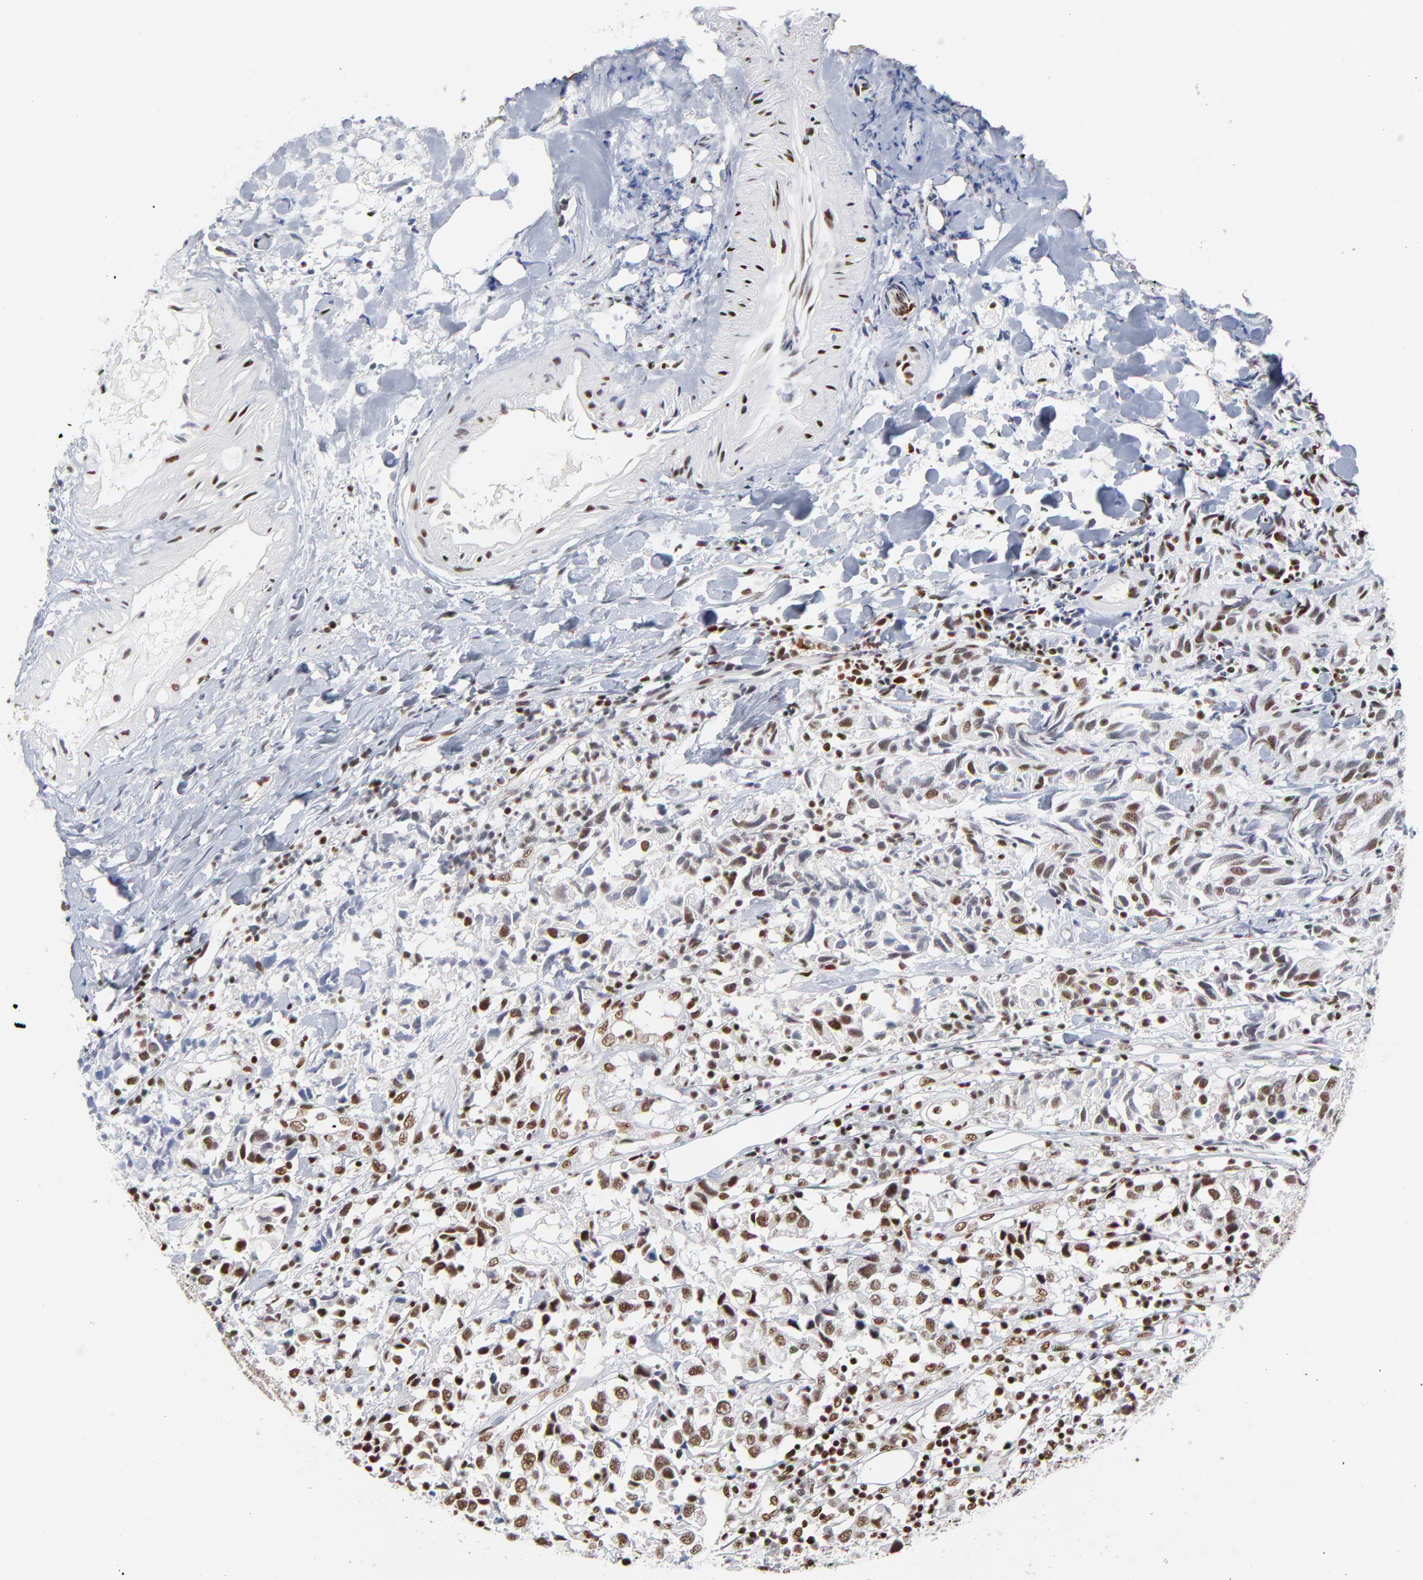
{"staining": {"intensity": "moderate", "quantity": ">75%", "location": "nuclear"}, "tissue": "urothelial cancer", "cell_type": "Tumor cells", "image_type": "cancer", "snomed": [{"axis": "morphology", "description": "Urothelial carcinoma, High grade"}, {"axis": "topography", "description": "Urinary bladder"}], "caption": "A medium amount of moderate nuclear expression is identified in about >75% of tumor cells in urothelial cancer tissue.", "gene": "CREB1", "patient": {"sex": "female", "age": 75}}